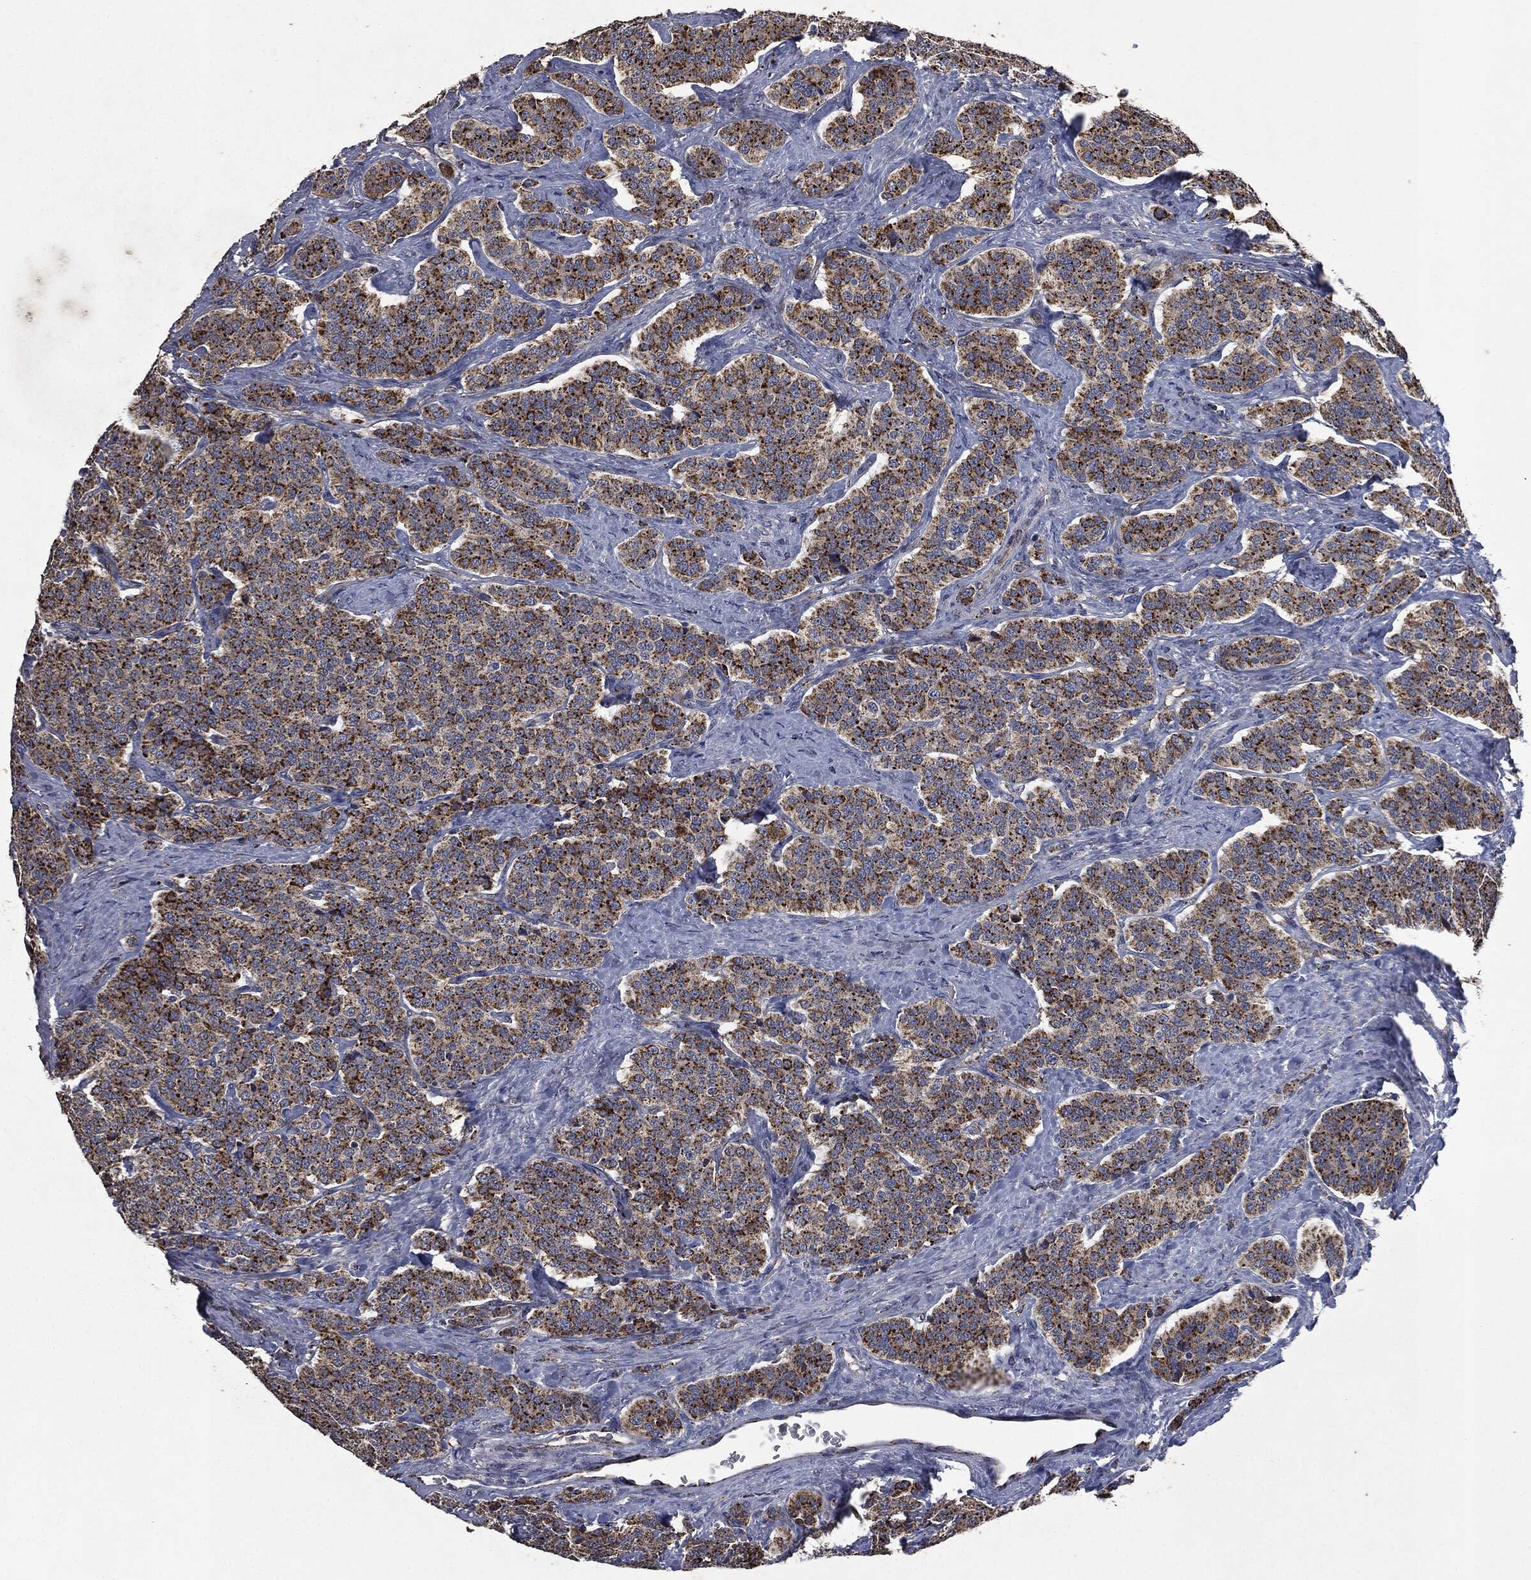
{"staining": {"intensity": "strong", "quantity": ">75%", "location": "cytoplasmic/membranous"}, "tissue": "carcinoid", "cell_type": "Tumor cells", "image_type": "cancer", "snomed": [{"axis": "morphology", "description": "Carcinoid, malignant, NOS"}, {"axis": "topography", "description": "Small intestine"}], "caption": "Immunohistochemical staining of carcinoid exhibits high levels of strong cytoplasmic/membranous positivity in approximately >75% of tumor cells.", "gene": "RYK", "patient": {"sex": "female", "age": 58}}